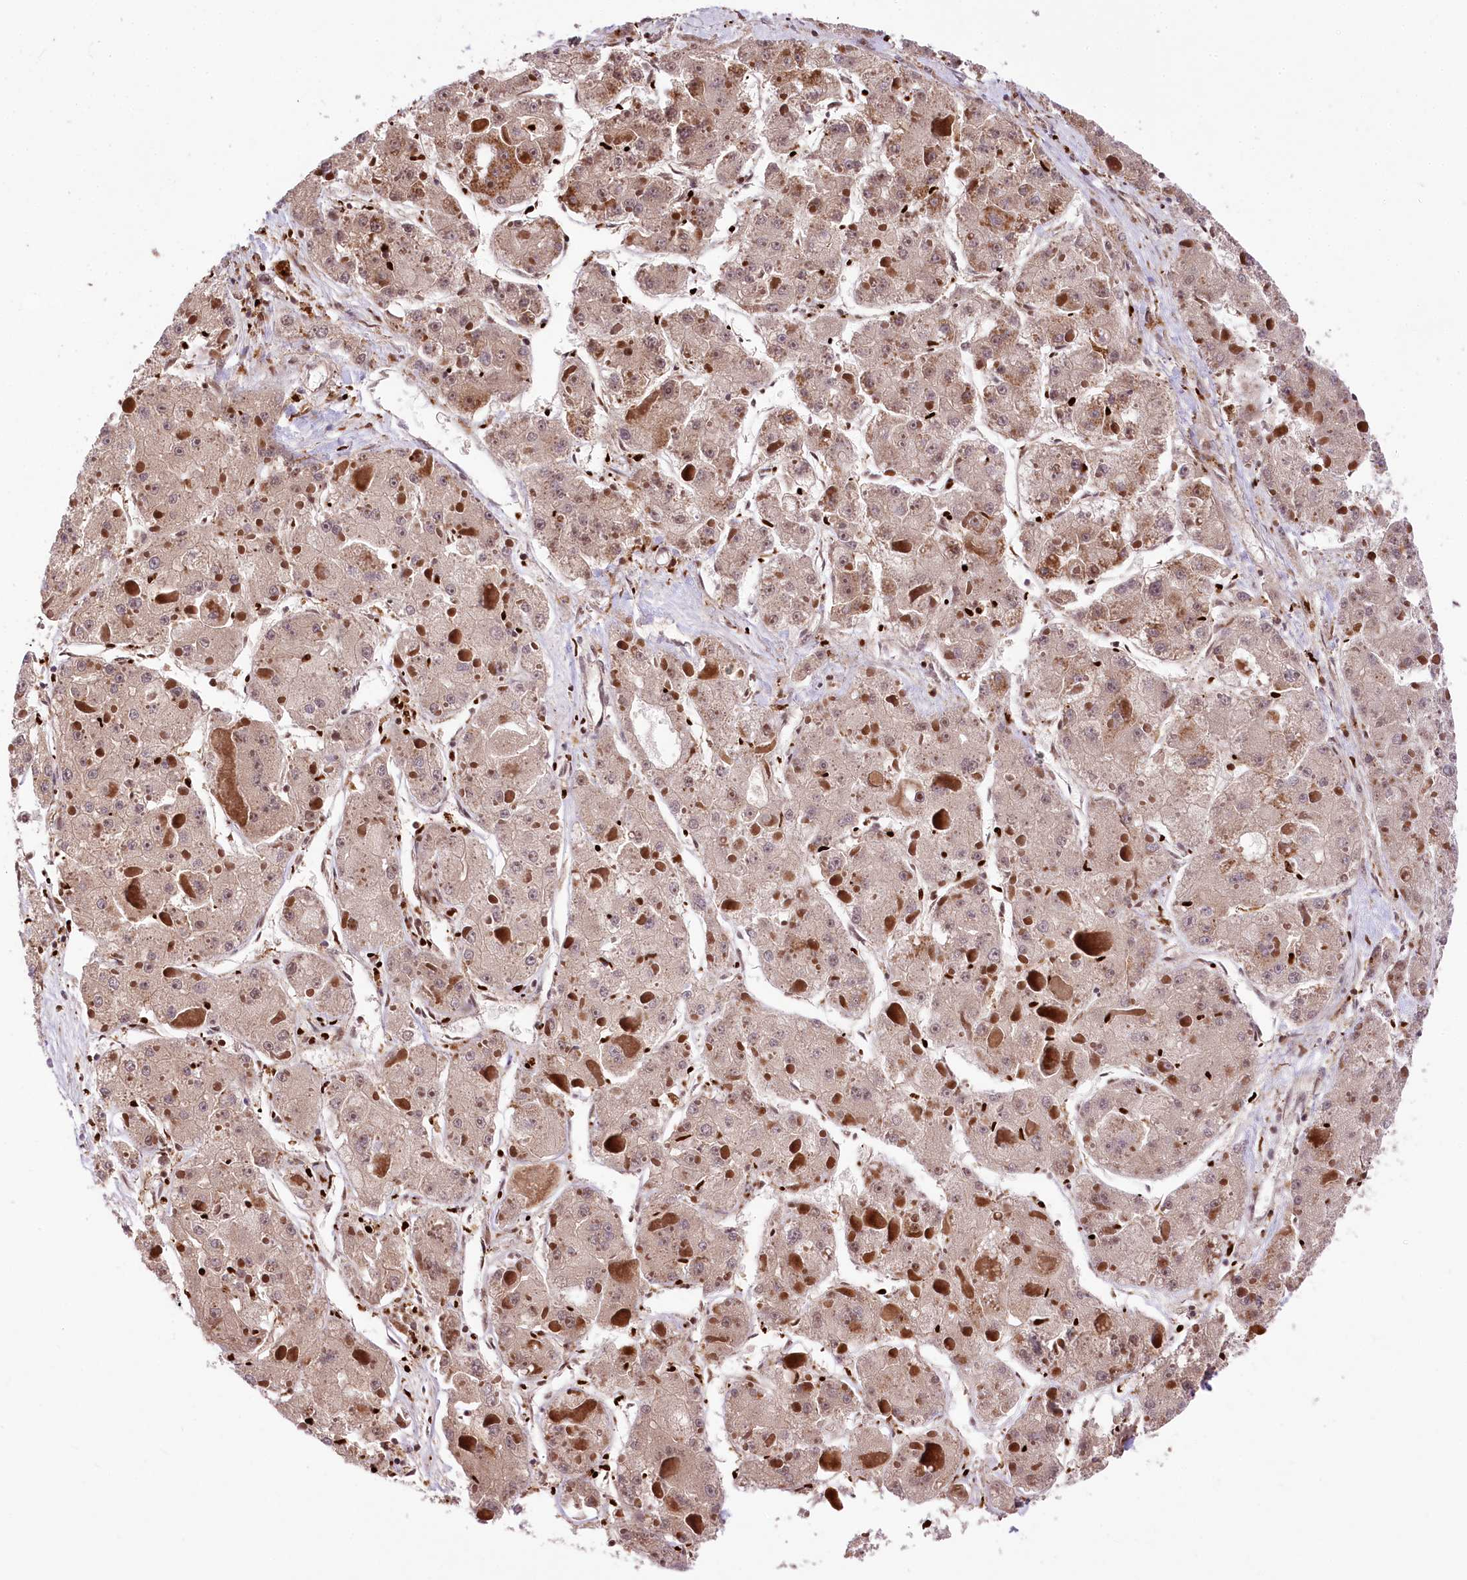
{"staining": {"intensity": "moderate", "quantity": ">75%", "location": "cytoplasmic/membranous"}, "tissue": "liver cancer", "cell_type": "Tumor cells", "image_type": "cancer", "snomed": [{"axis": "morphology", "description": "Carcinoma, Hepatocellular, NOS"}, {"axis": "topography", "description": "Liver"}], "caption": "Tumor cells exhibit medium levels of moderate cytoplasmic/membranous staining in about >75% of cells in liver hepatocellular carcinoma.", "gene": "FIGN", "patient": {"sex": "female", "age": 73}}